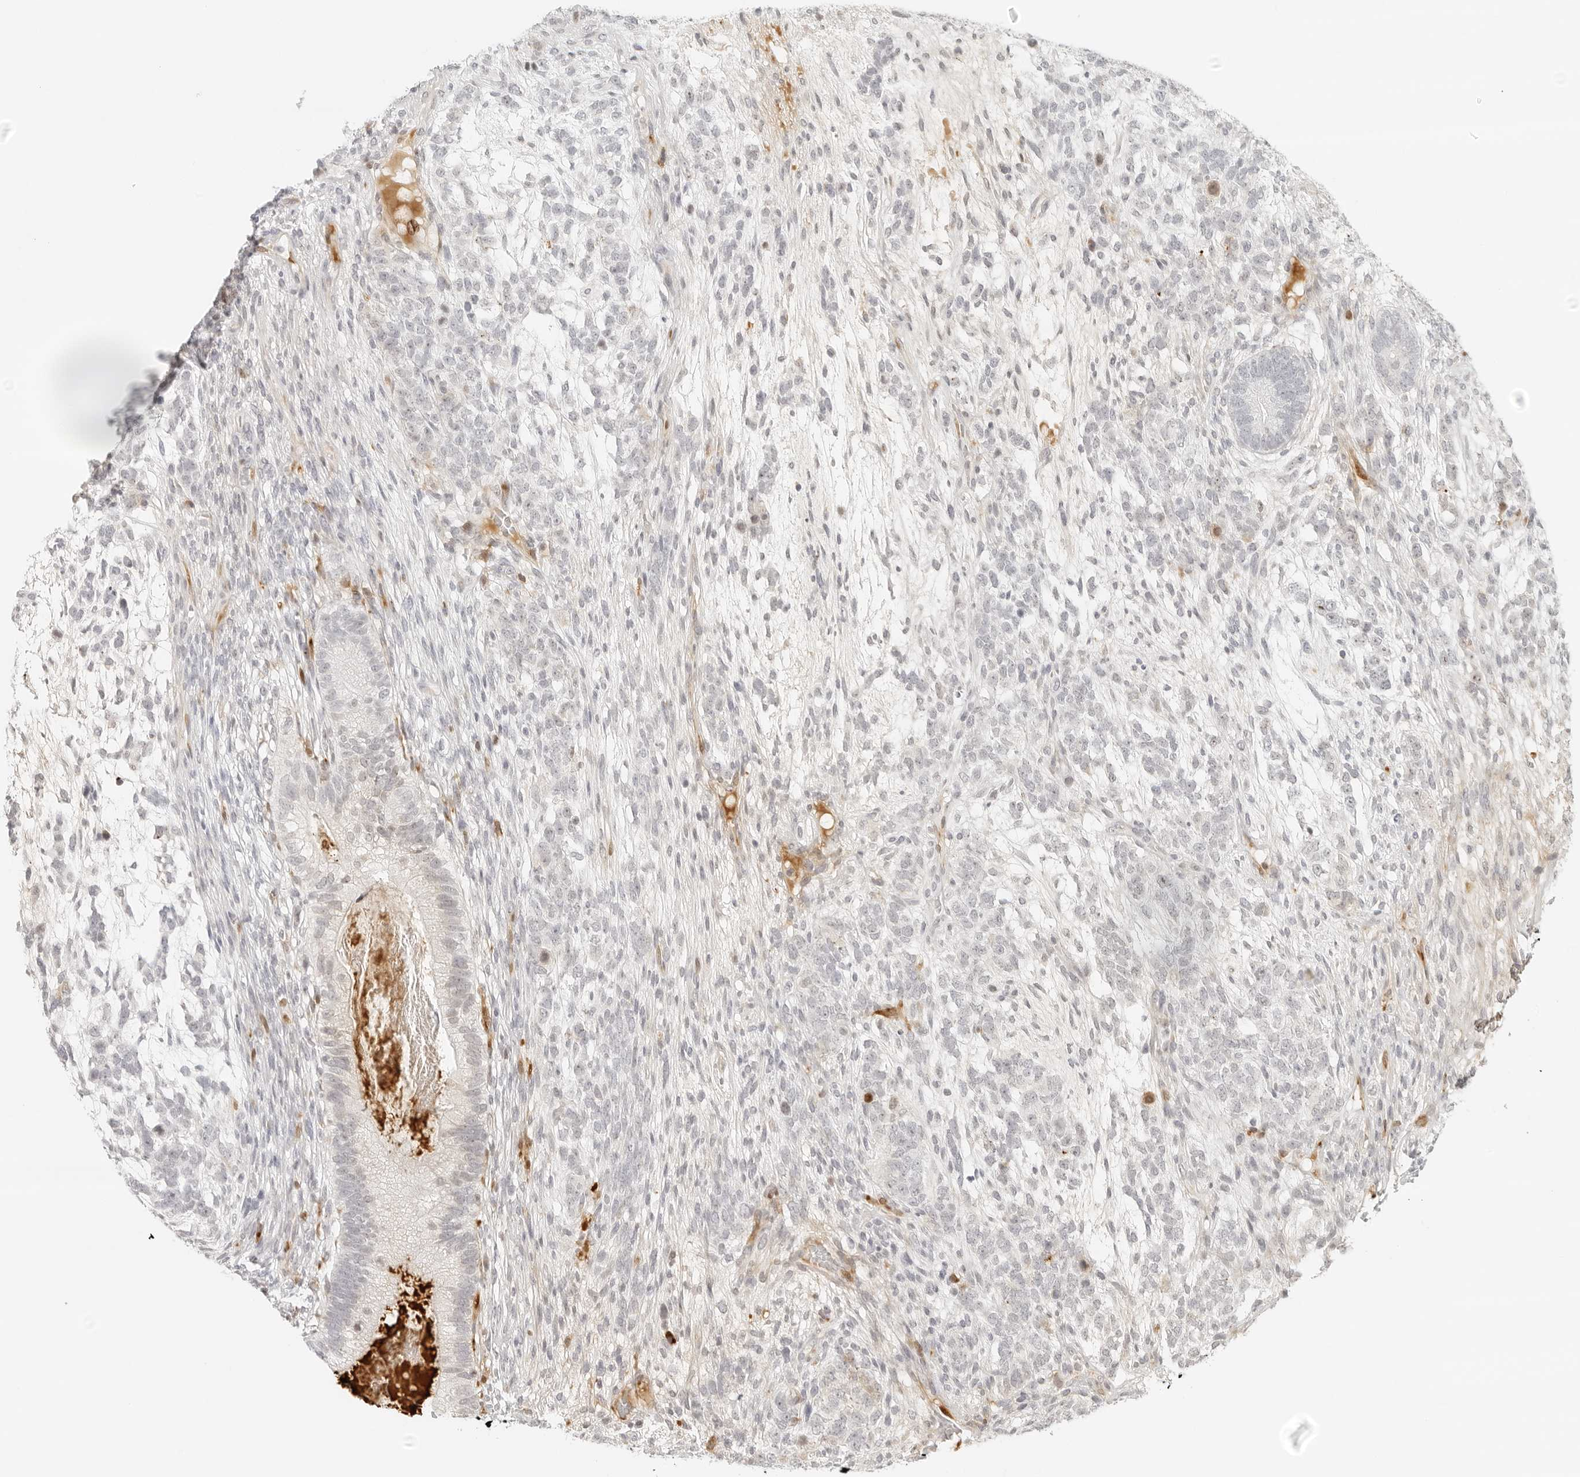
{"staining": {"intensity": "negative", "quantity": "none", "location": "none"}, "tissue": "testis cancer", "cell_type": "Tumor cells", "image_type": "cancer", "snomed": [{"axis": "morphology", "description": "Seminoma, NOS"}, {"axis": "morphology", "description": "Carcinoma, Embryonal, NOS"}, {"axis": "topography", "description": "Testis"}], "caption": "Protein analysis of embryonal carcinoma (testis) demonstrates no significant expression in tumor cells. The staining was performed using DAB to visualize the protein expression in brown, while the nuclei were stained in blue with hematoxylin (Magnification: 20x).", "gene": "ZNF678", "patient": {"sex": "male", "age": 28}}